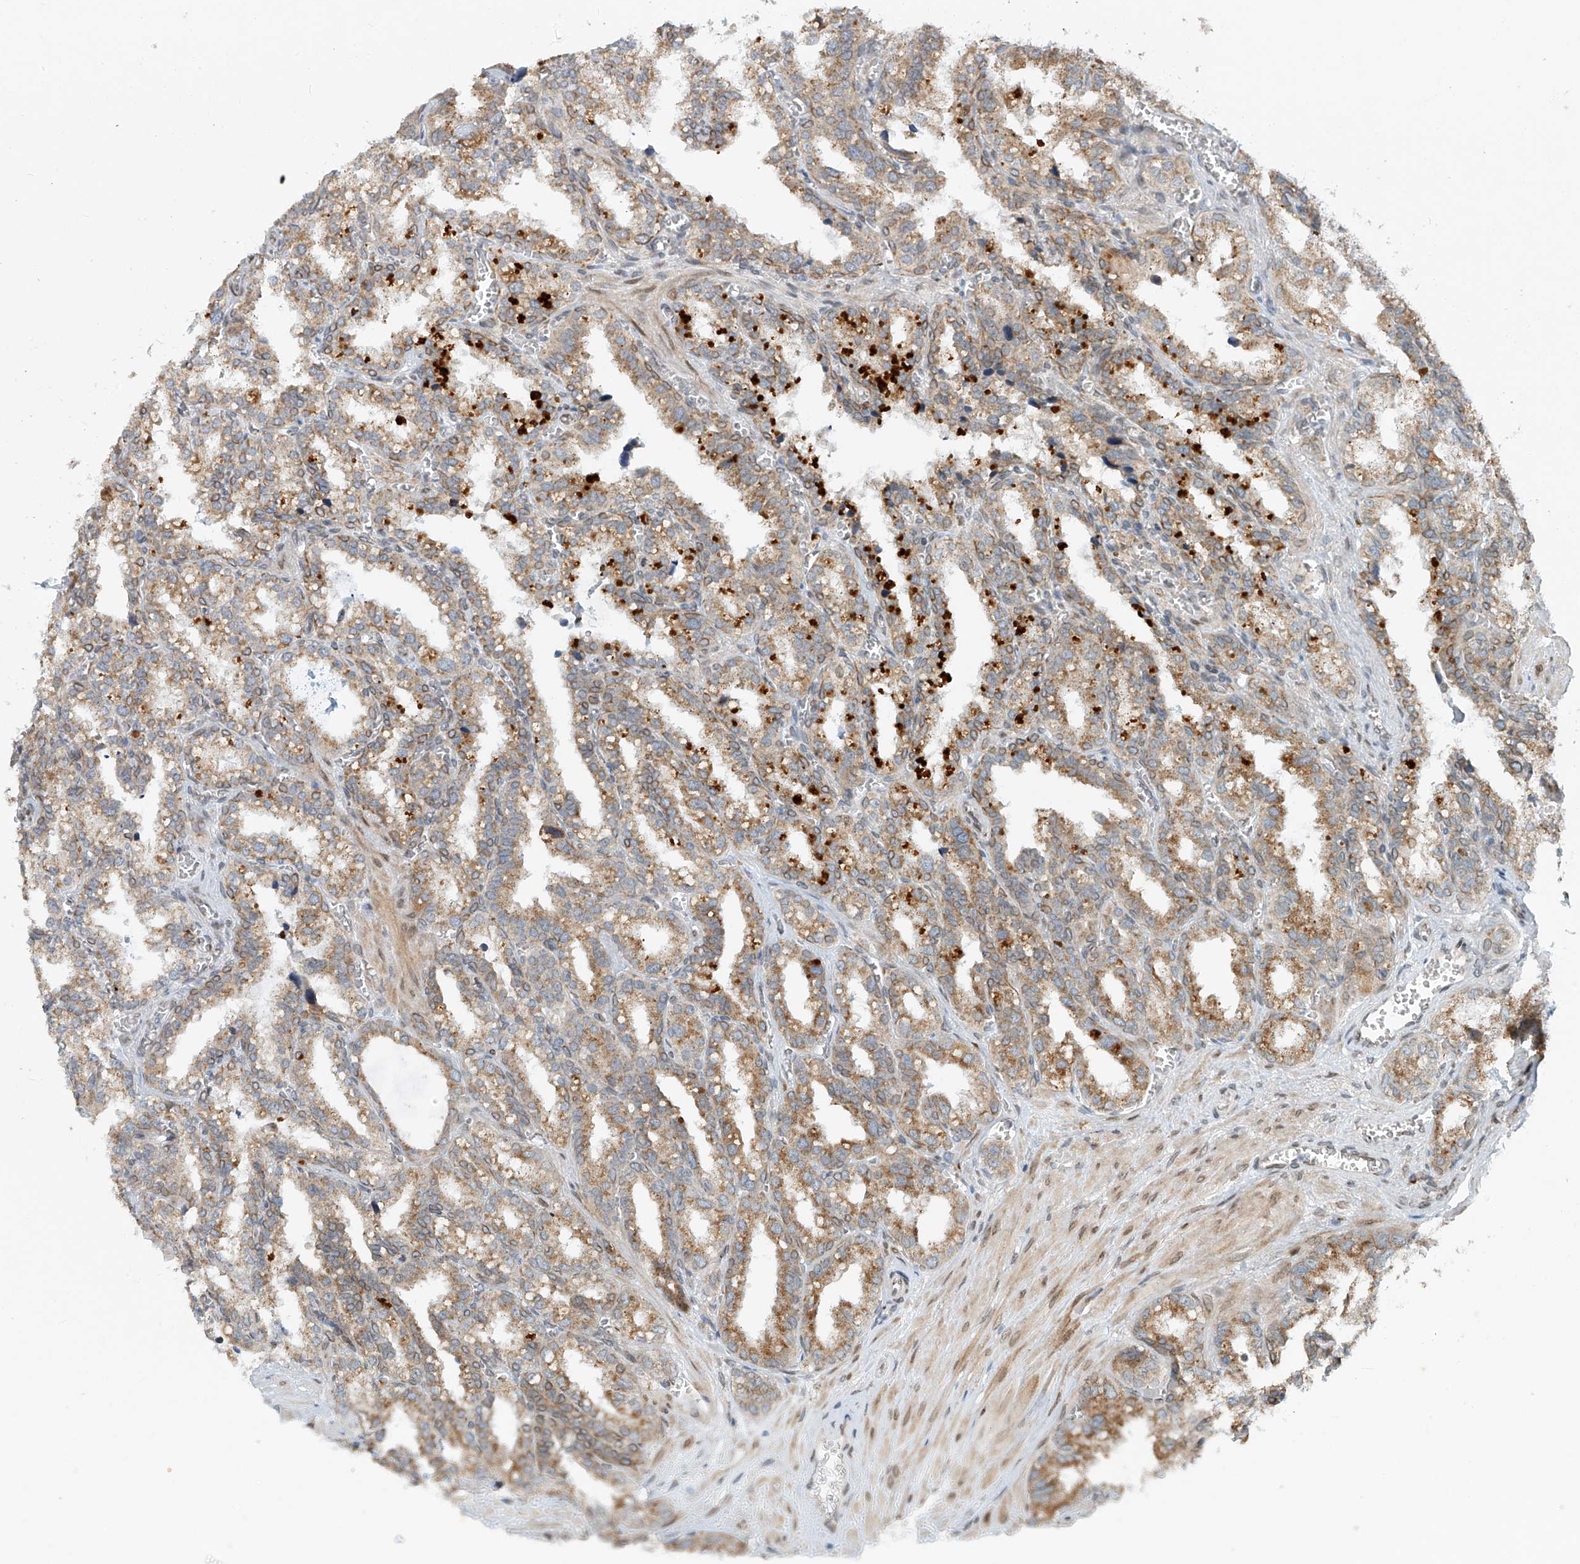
{"staining": {"intensity": "moderate", "quantity": ">75%", "location": "cytoplasmic/membranous"}, "tissue": "seminal vesicle", "cell_type": "Glandular cells", "image_type": "normal", "snomed": [{"axis": "morphology", "description": "Normal tissue, NOS"}, {"axis": "topography", "description": "Prostate"}, {"axis": "topography", "description": "Seminal veicle"}], "caption": "This is an image of IHC staining of normal seminal vesicle, which shows moderate staining in the cytoplasmic/membranous of glandular cells.", "gene": "STARD9", "patient": {"sex": "male", "age": 51}}